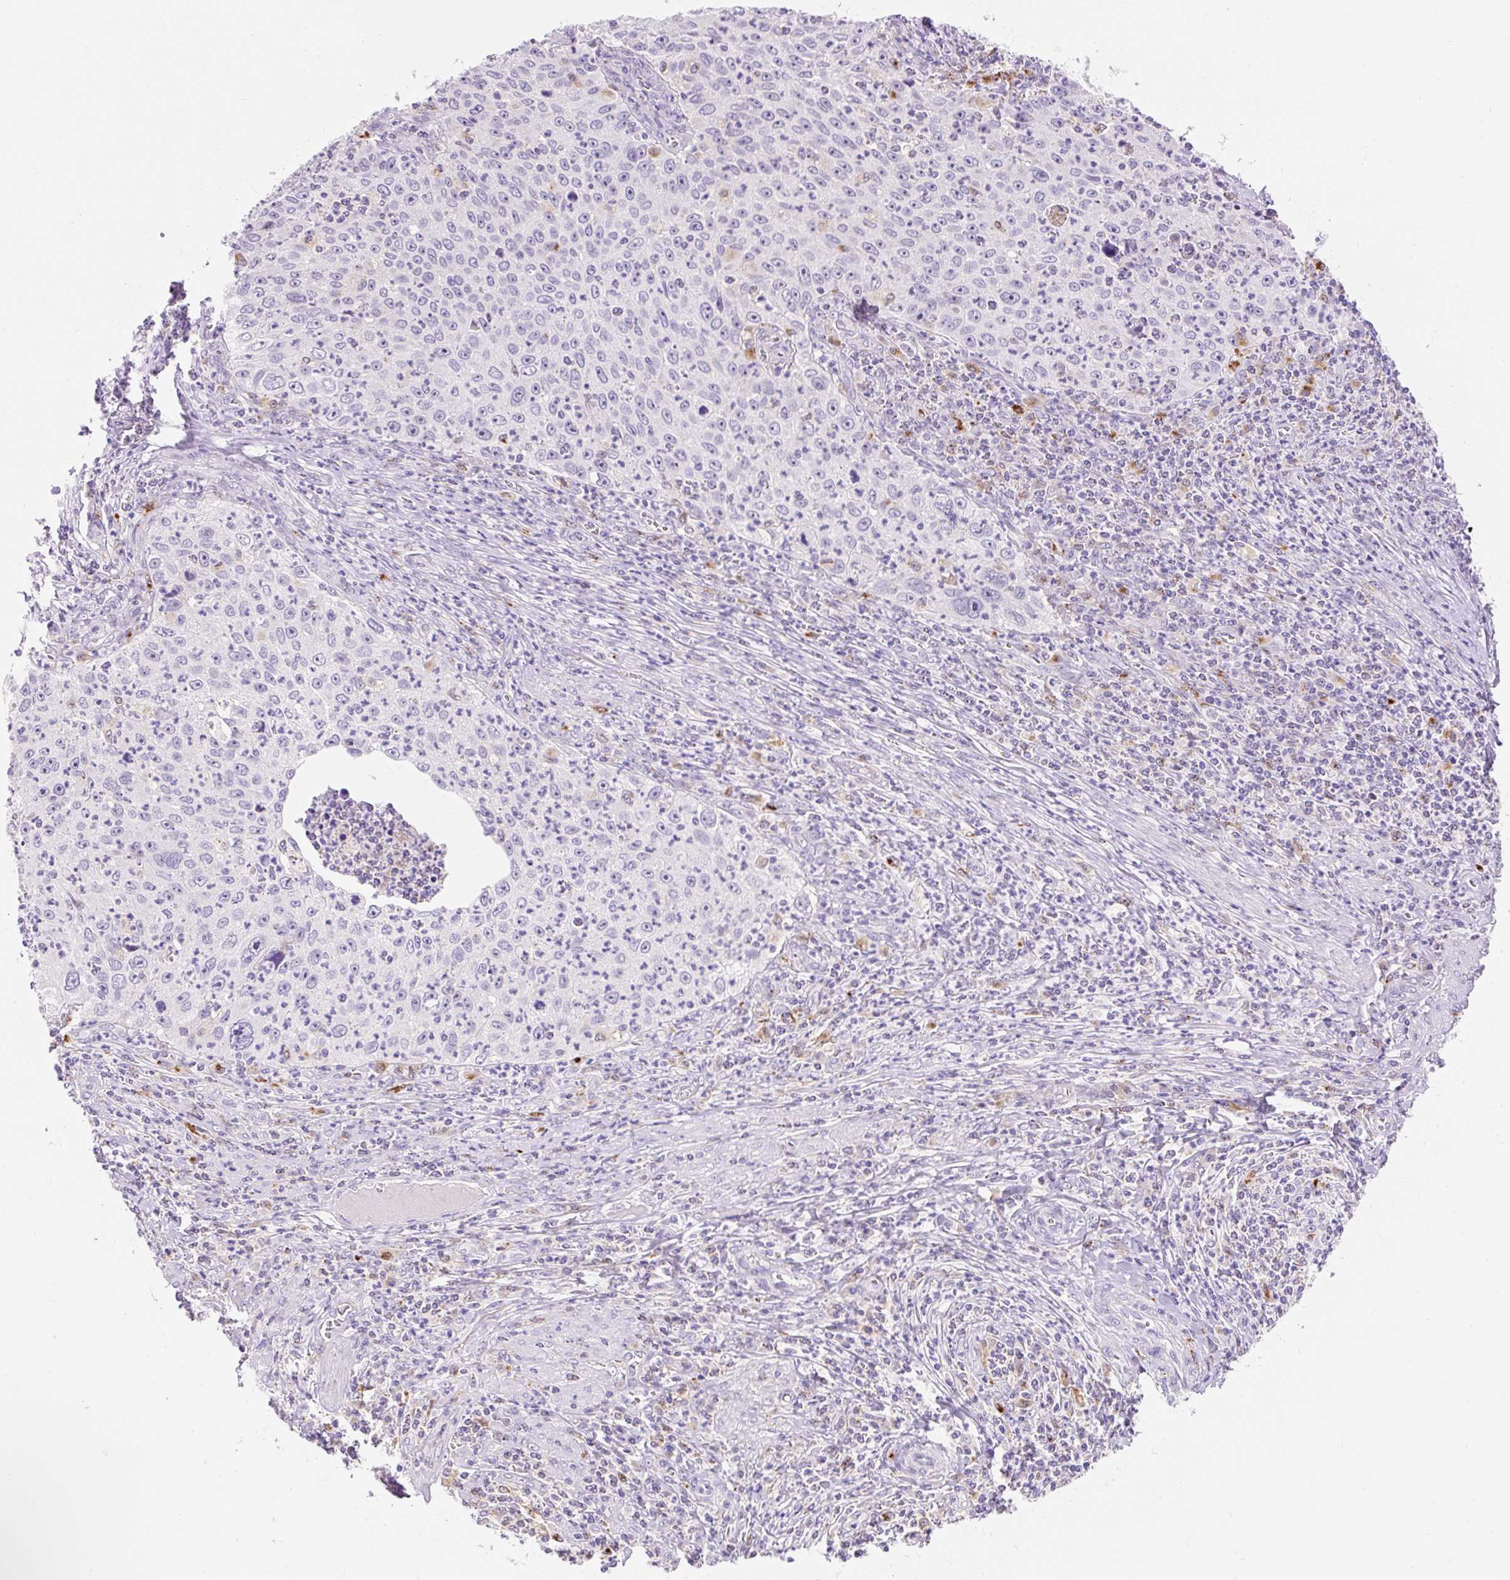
{"staining": {"intensity": "negative", "quantity": "none", "location": "none"}, "tissue": "cervical cancer", "cell_type": "Tumor cells", "image_type": "cancer", "snomed": [{"axis": "morphology", "description": "Squamous cell carcinoma, NOS"}, {"axis": "topography", "description": "Cervix"}], "caption": "Tumor cells show no significant protein staining in cervical squamous cell carcinoma.", "gene": "TMEM150C", "patient": {"sex": "female", "age": 30}}